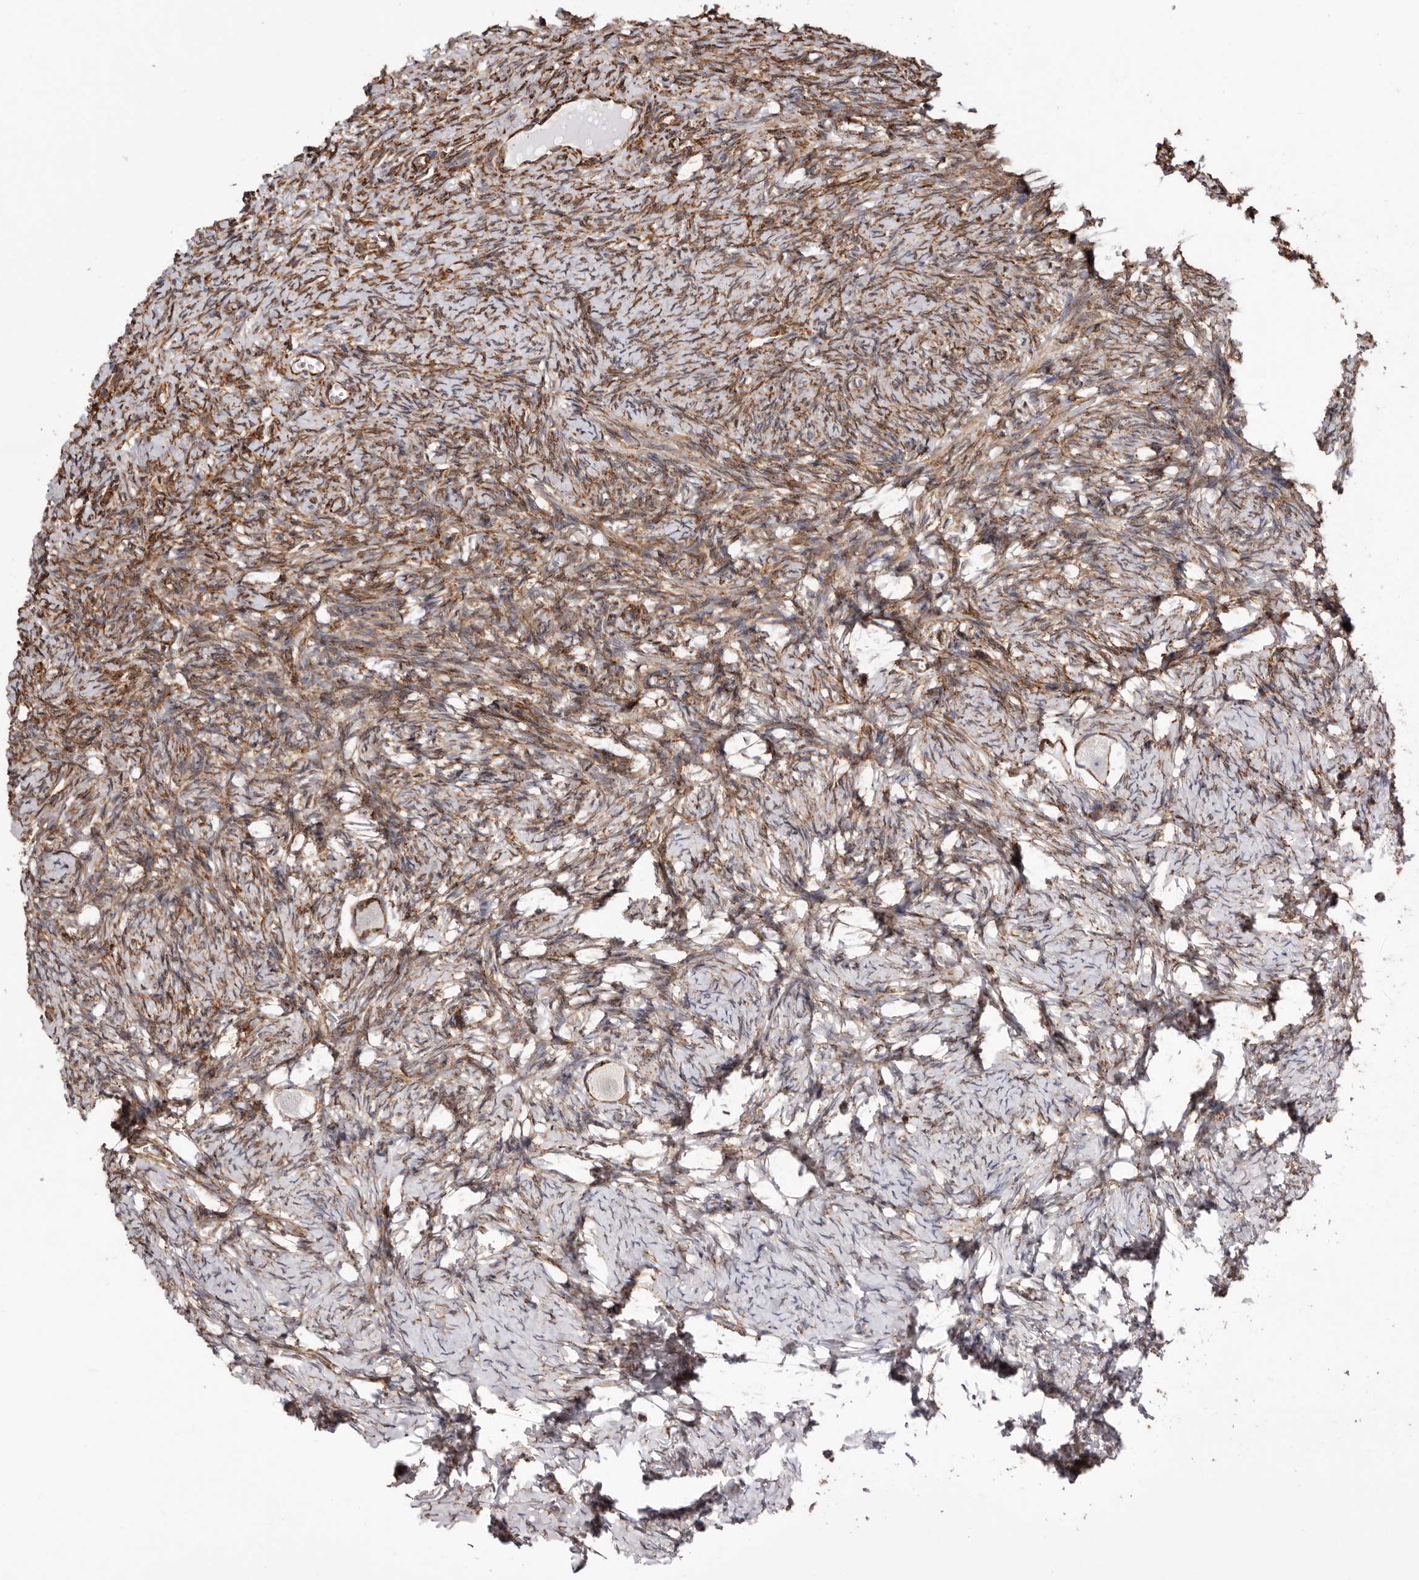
{"staining": {"intensity": "moderate", "quantity": ">75%", "location": "cytoplasmic/membranous"}, "tissue": "ovary", "cell_type": "Follicle cells", "image_type": "normal", "snomed": [{"axis": "morphology", "description": "Normal tissue, NOS"}, {"axis": "topography", "description": "Ovary"}], "caption": "An immunohistochemistry image of normal tissue is shown. Protein staining in brown highlights moderate cytoplasmic/membranous positivity in ovary within follicle cells.", "gene": "SEMA3E", "patient": {"sex": "female", "age": 27}}